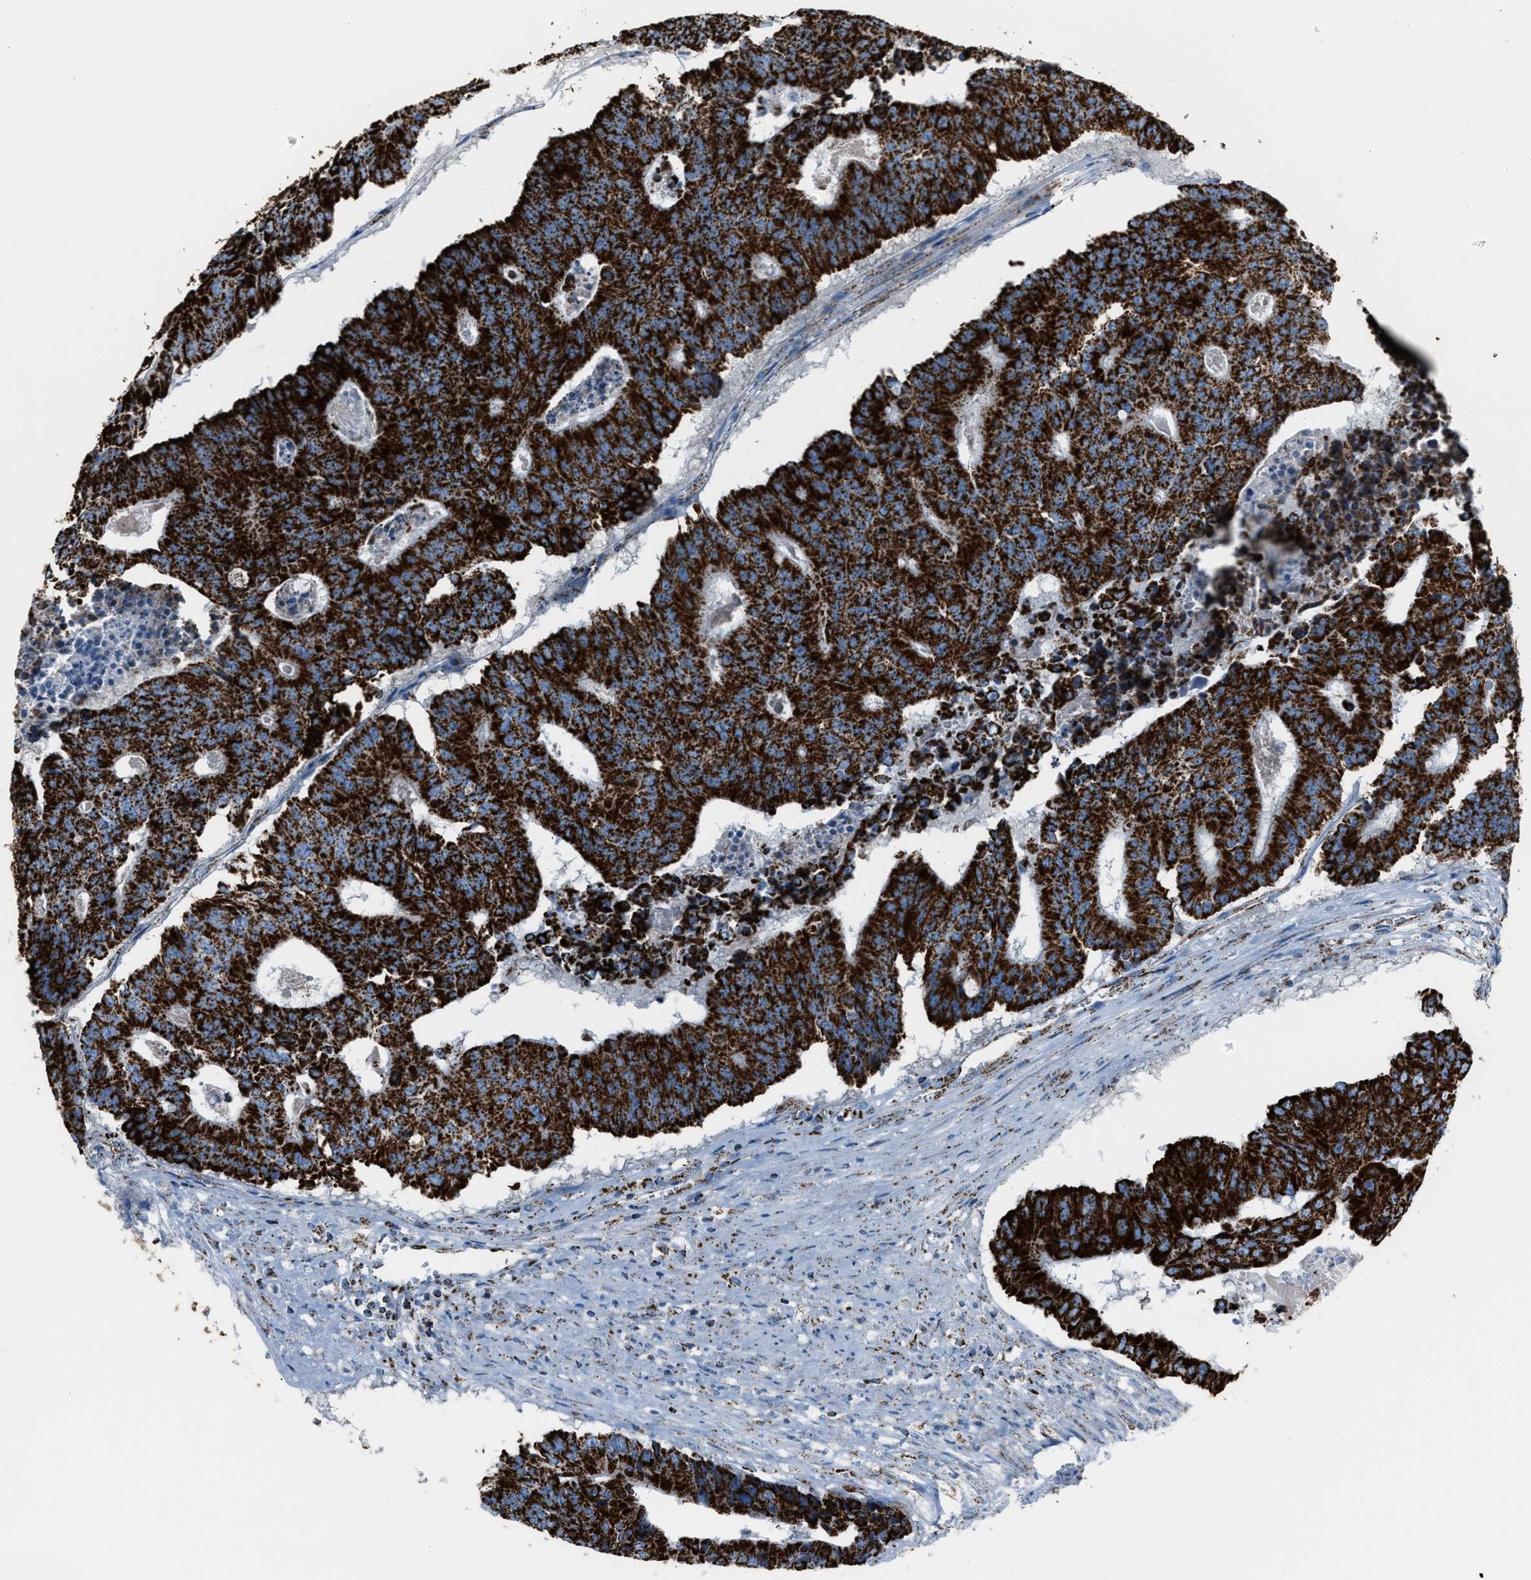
{"staining": {"intensity": "strong", "quantity": ">75%", "location": "cytoplasmic/membranous"}, "tissue": "colorectal cancer", "cell_type": "Tumor cells", "image_type": "cancer", "snomed": [{"axis": "morphology", "description": "Adenocarcinoma, NOS"}, {"axis": "topography", "description": "Colon"}], "caption": "Immunohistochemistry (IHC) histopathology image of neoplastic tissue: human colorectal adenocarcinoma stained using IHC exhibits high levels of strong protein expression localized specifically in the cytoplasmic/membranous of tumor cells, appearing as a cytoplasmic/membranous brown color.", "gene": "MDH2", "patient": {"sex": "male", "age": 87}}